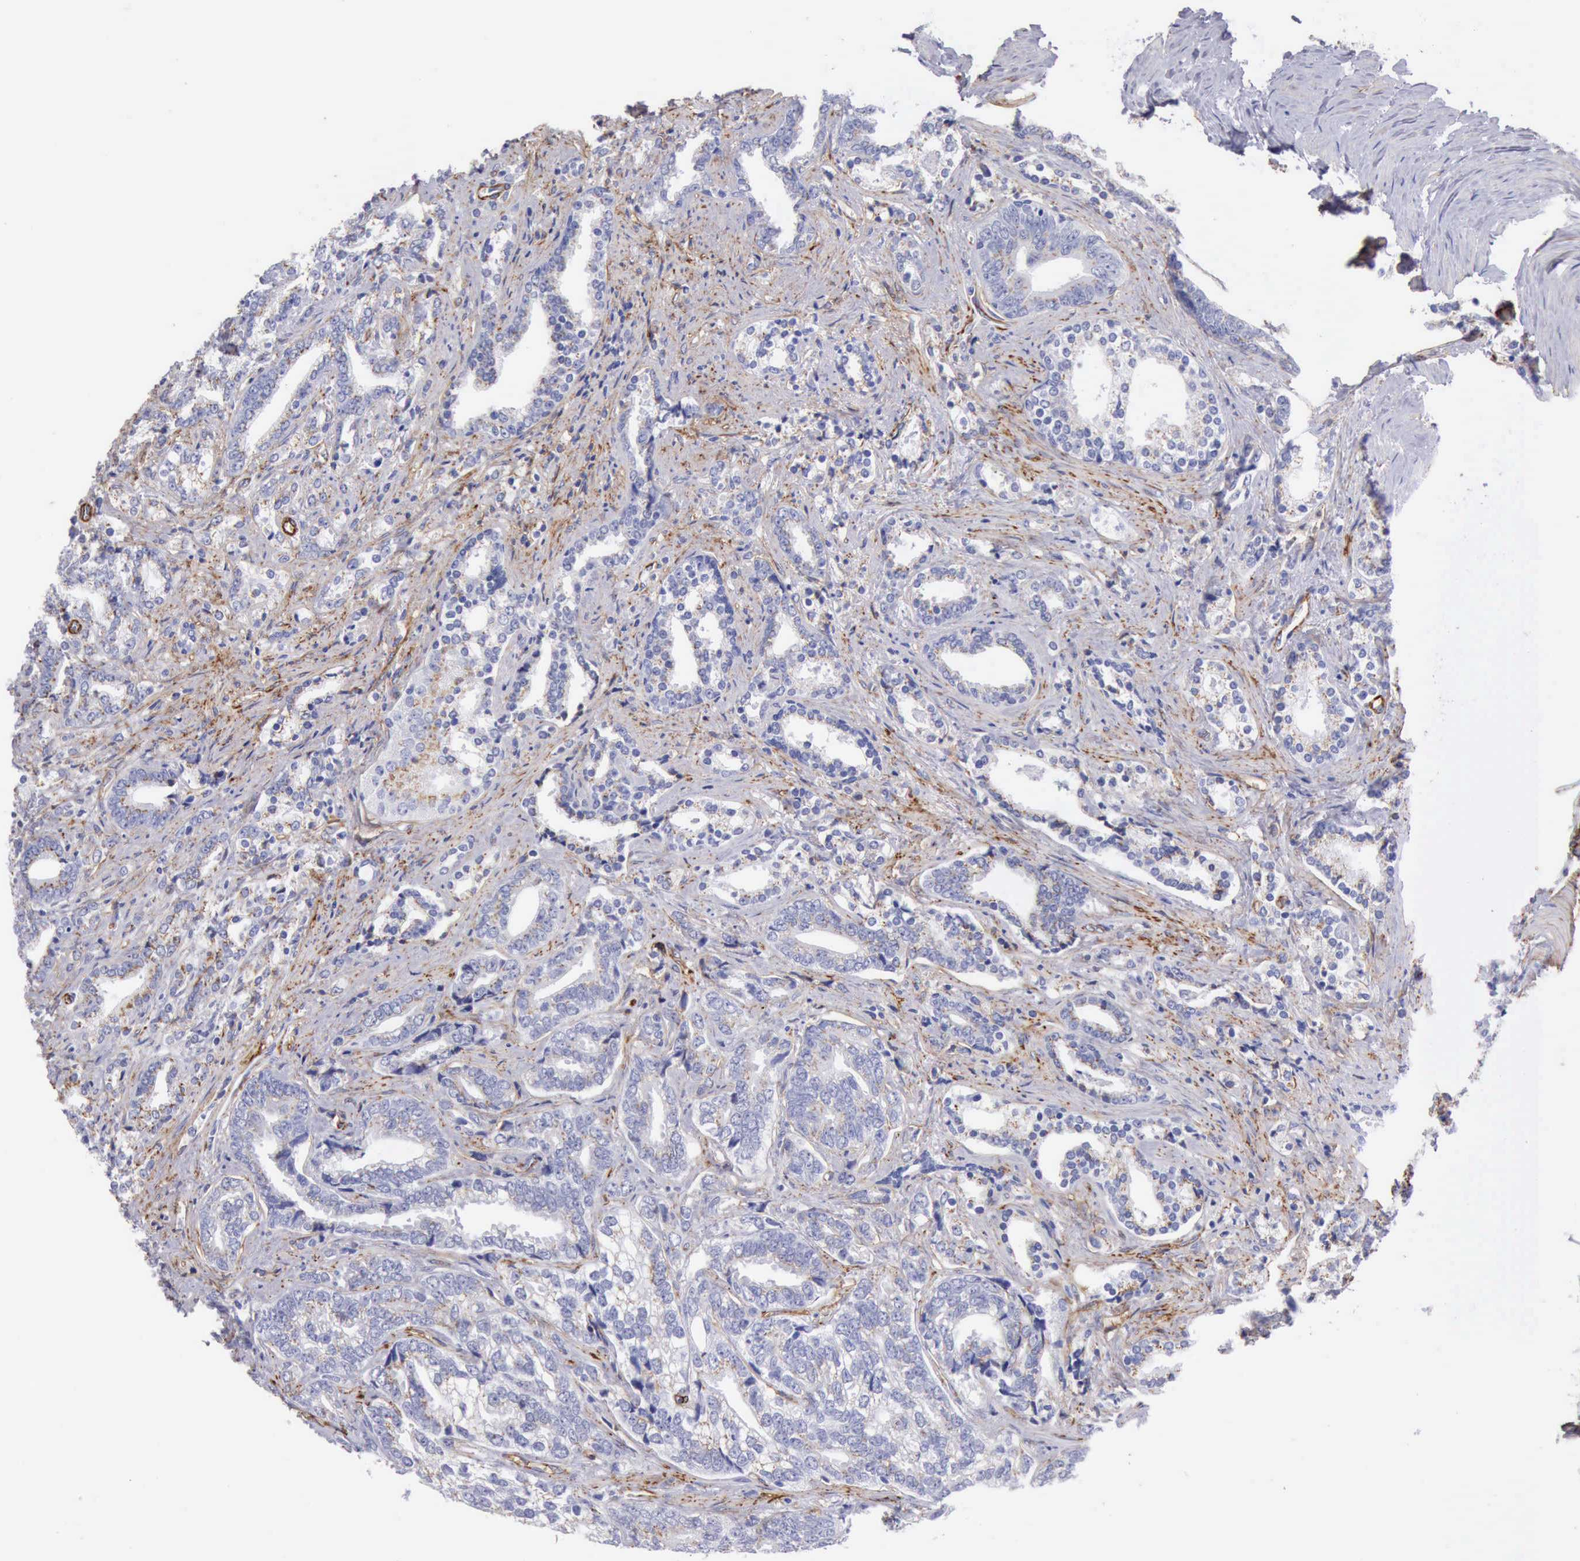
{"staining": {"intensity": "weak", "quantity": "<25%", "location": "cytoplasmic/membranous"}, "tissue": "prostate cancer", "cell_type": "Tumor cells", "image_type": "cancer", "snomed": [{"axis": "morphology", "description": "Adenocarcinoma, Medium grade"}, {"axis": "topography", "description": "Prostate"}], "caption": "Immunohistochemistry histopathology image of neoplastic tissue: human prostate medium-grade adenocarcinoma stained with DAB exhibits no significant protein staining in tumor cells. (DAB (3,3'-diaminobenzidine) immunohistochemistry, high magnification).", "gene": "AOC3", "patient": {"sex": "male", "age": 67}}